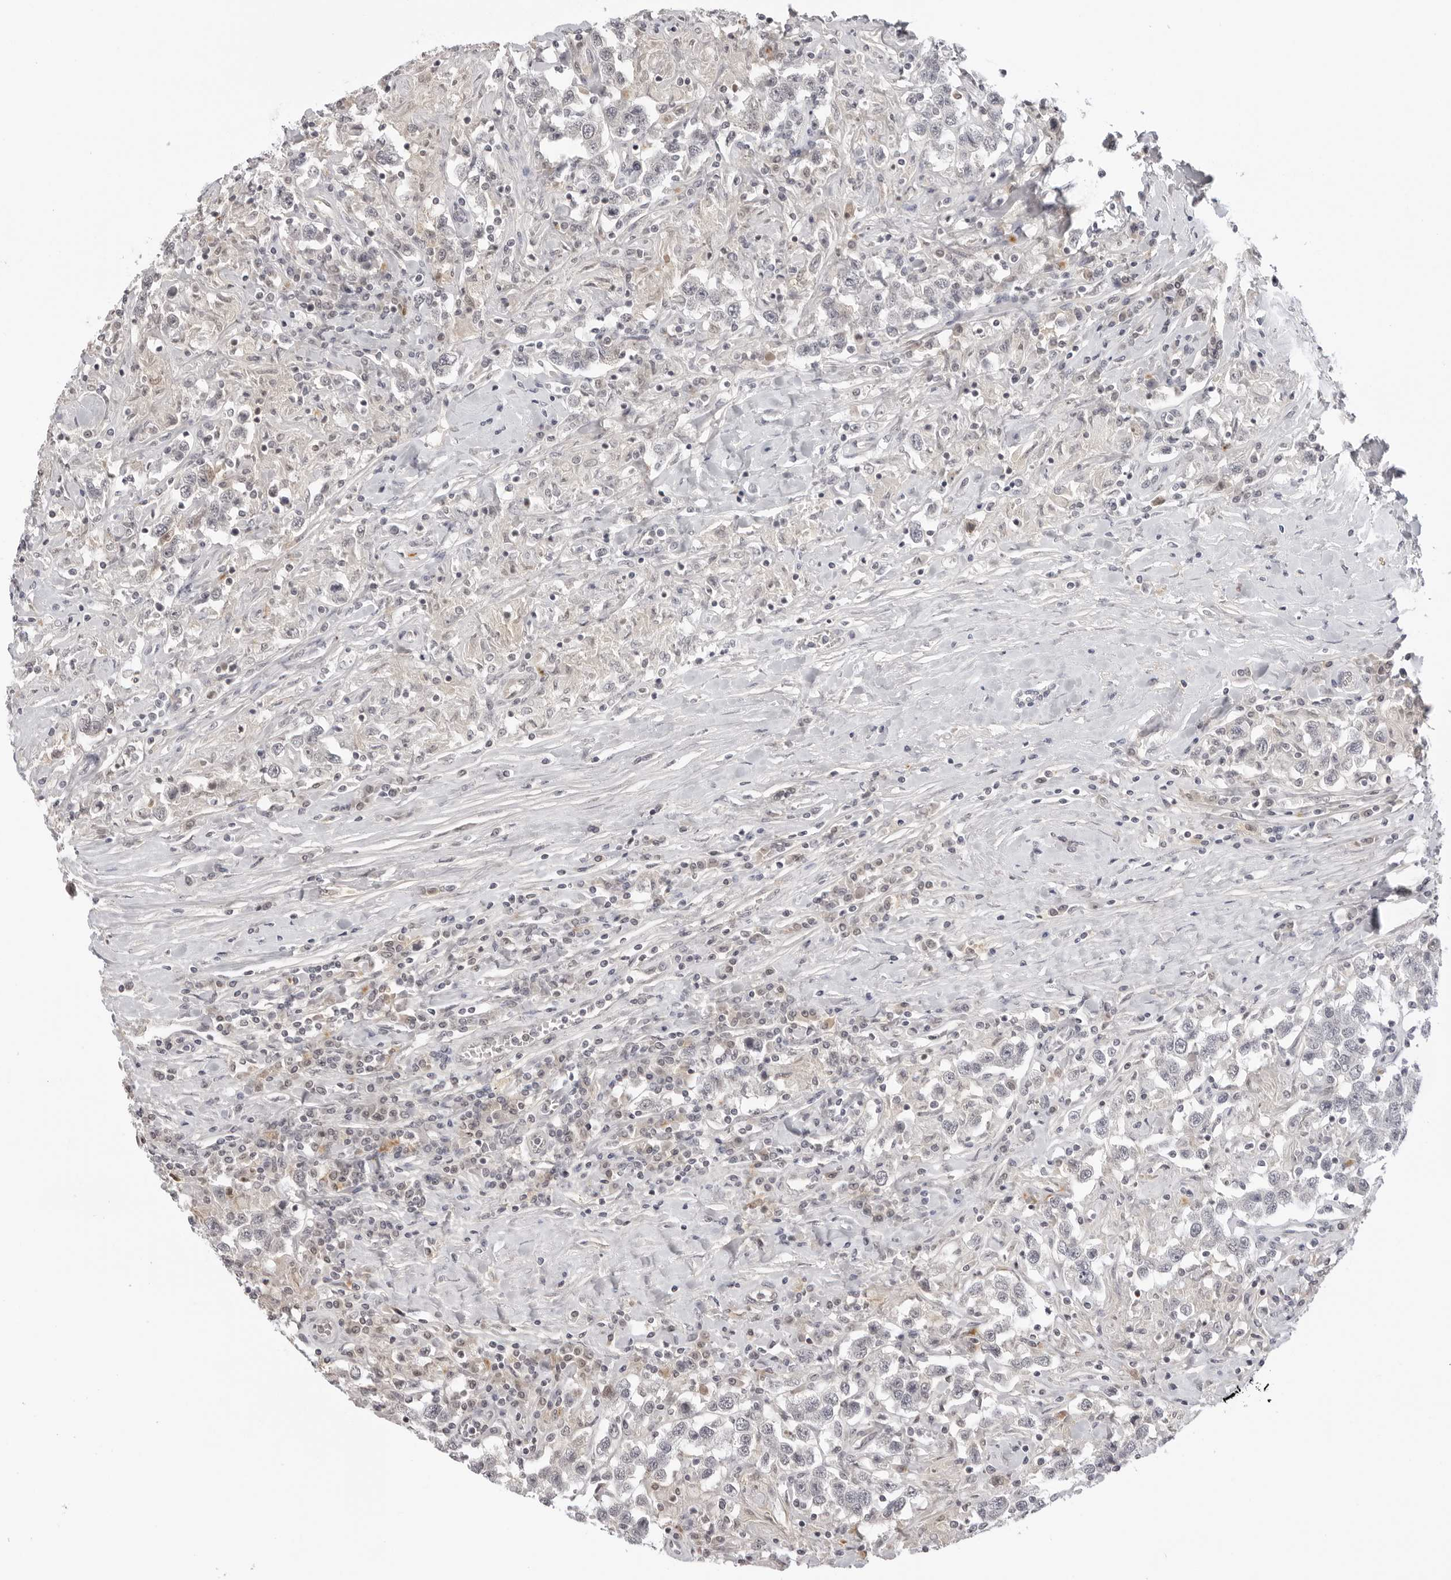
{"staining": {"intensity": "negative", "quantity": "none", "location": "none"}, "tissue": "testis cancer", "cell_type": "Tumor cells", "image_type": "cancer", "snomed": [{"axis": "morphology", "description": "Seminoma, NOS"}, {"axis": "topography", "description": "Testis"}], "caption": "Human seminoma (testis) stained for a protein using immunohistochemistry reveals no positivity in tumor cells.", "gene": "STRADB", "patient": {"sex": "male", "age": 41}}